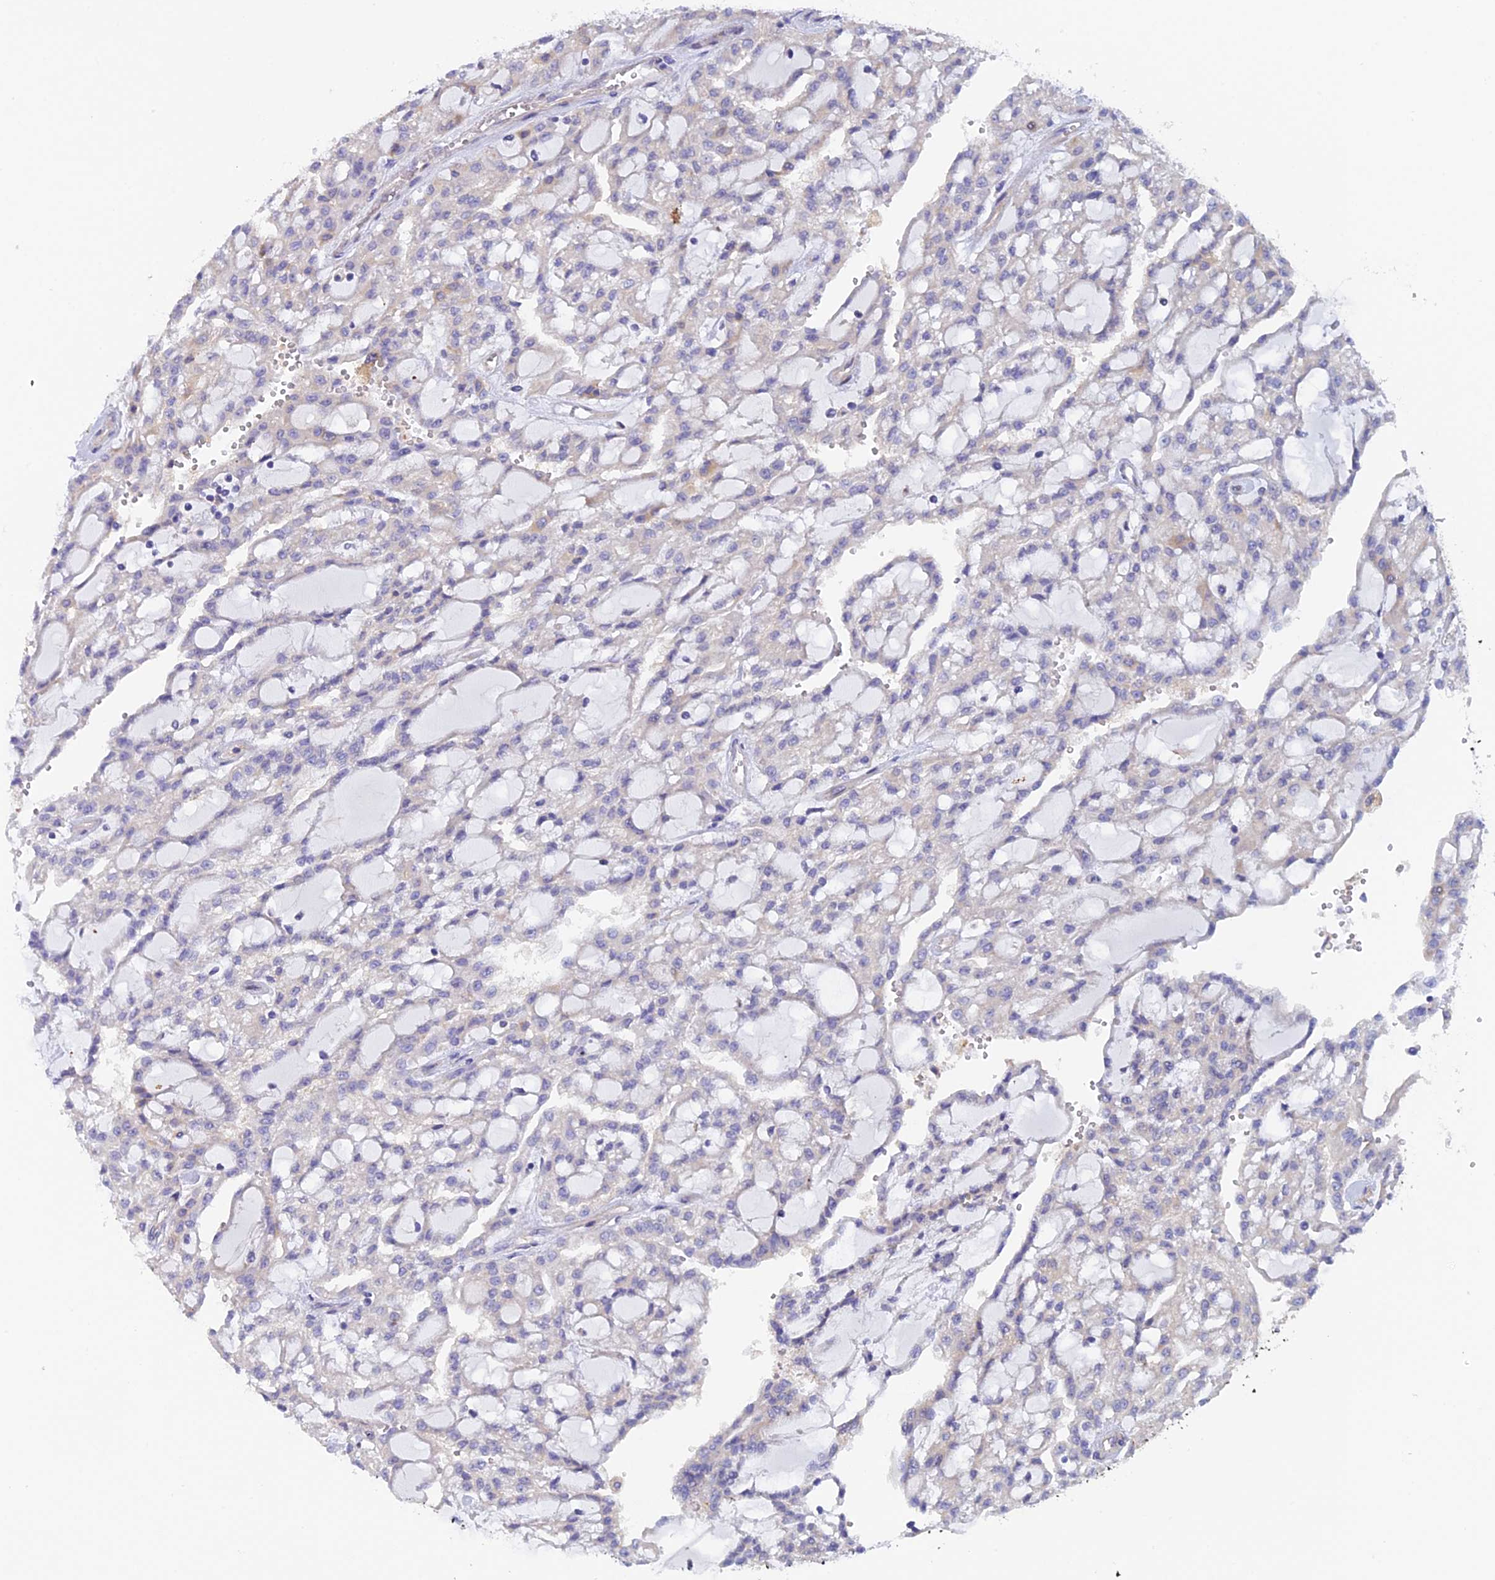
{"staining": {"intensity": "negative", "quantity": "none", "location": "none"}, "tissue": "renal cancer", "cell_type": "Tumor cells", "image_type": "cancer", "snomed": [{"axis": "morphology", "description": "Adenocarcinoma, NOS"}, {"axis": "topography", "description": "Kidney"}], "caption": "An immunohistochemistry (IHC) photomicrograph of renal adenocarcinoma is shown. There is no staining in tumor cells of renal adenocarcinoma.", "gene": "FZR1", "patient": {"sex": "male", "age": 63}}